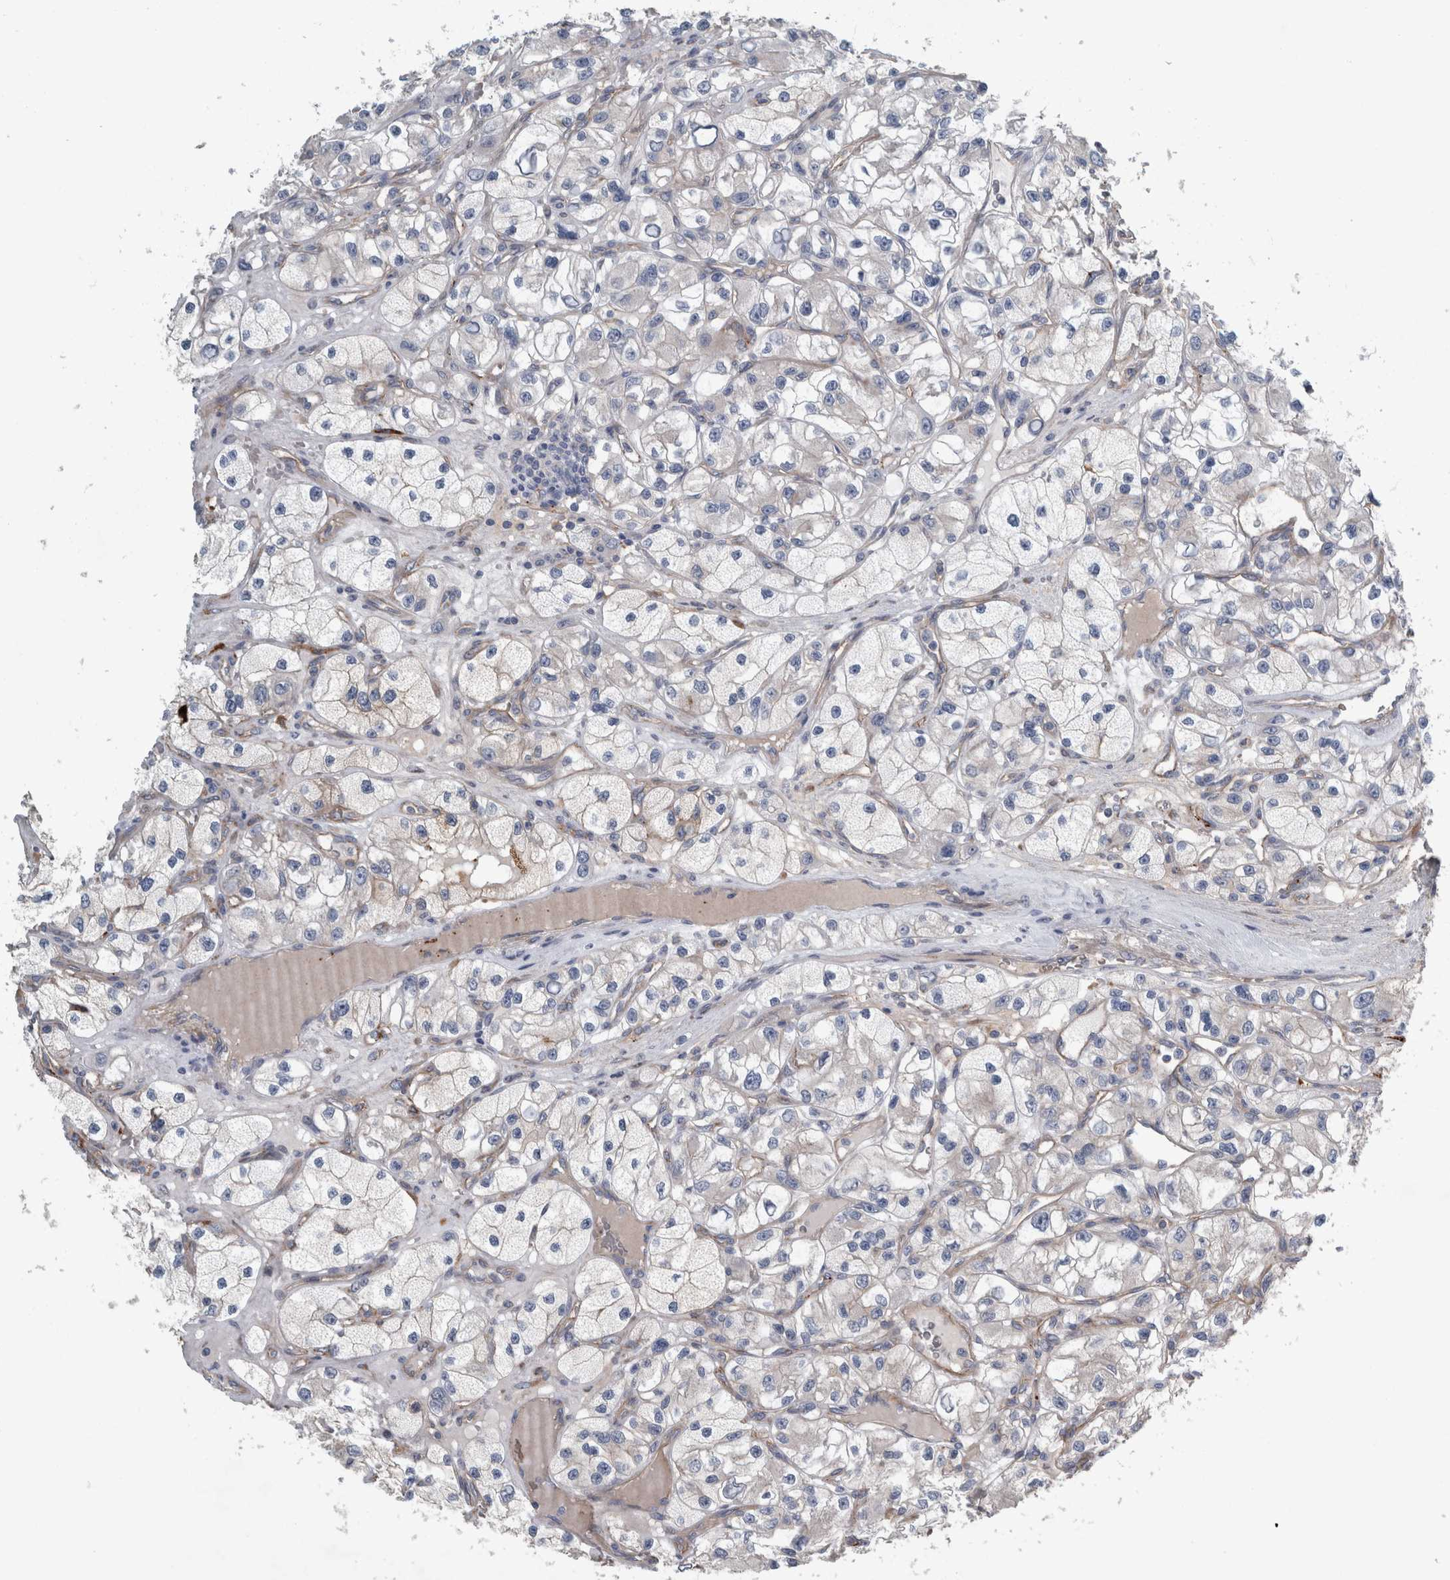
{"staining": {"intensity": "negative", "quantity": "none", "location": "none"}, "tissue": "renal cancer", "cell_type": "Tumor cells", "image_type": "cancer", "snomed": [{"axis": "morphology", "description": "Adenocarcinoma, NOS"}, {"axis": "topography", "description": "Kidney"}], "caption": "Renal adenocarcinoma was stained to show a protein in brown. There is no significant positivity in tumor cells.", "gene": "GLT8D2", "patient": {"sex": "female", "age": 57}}